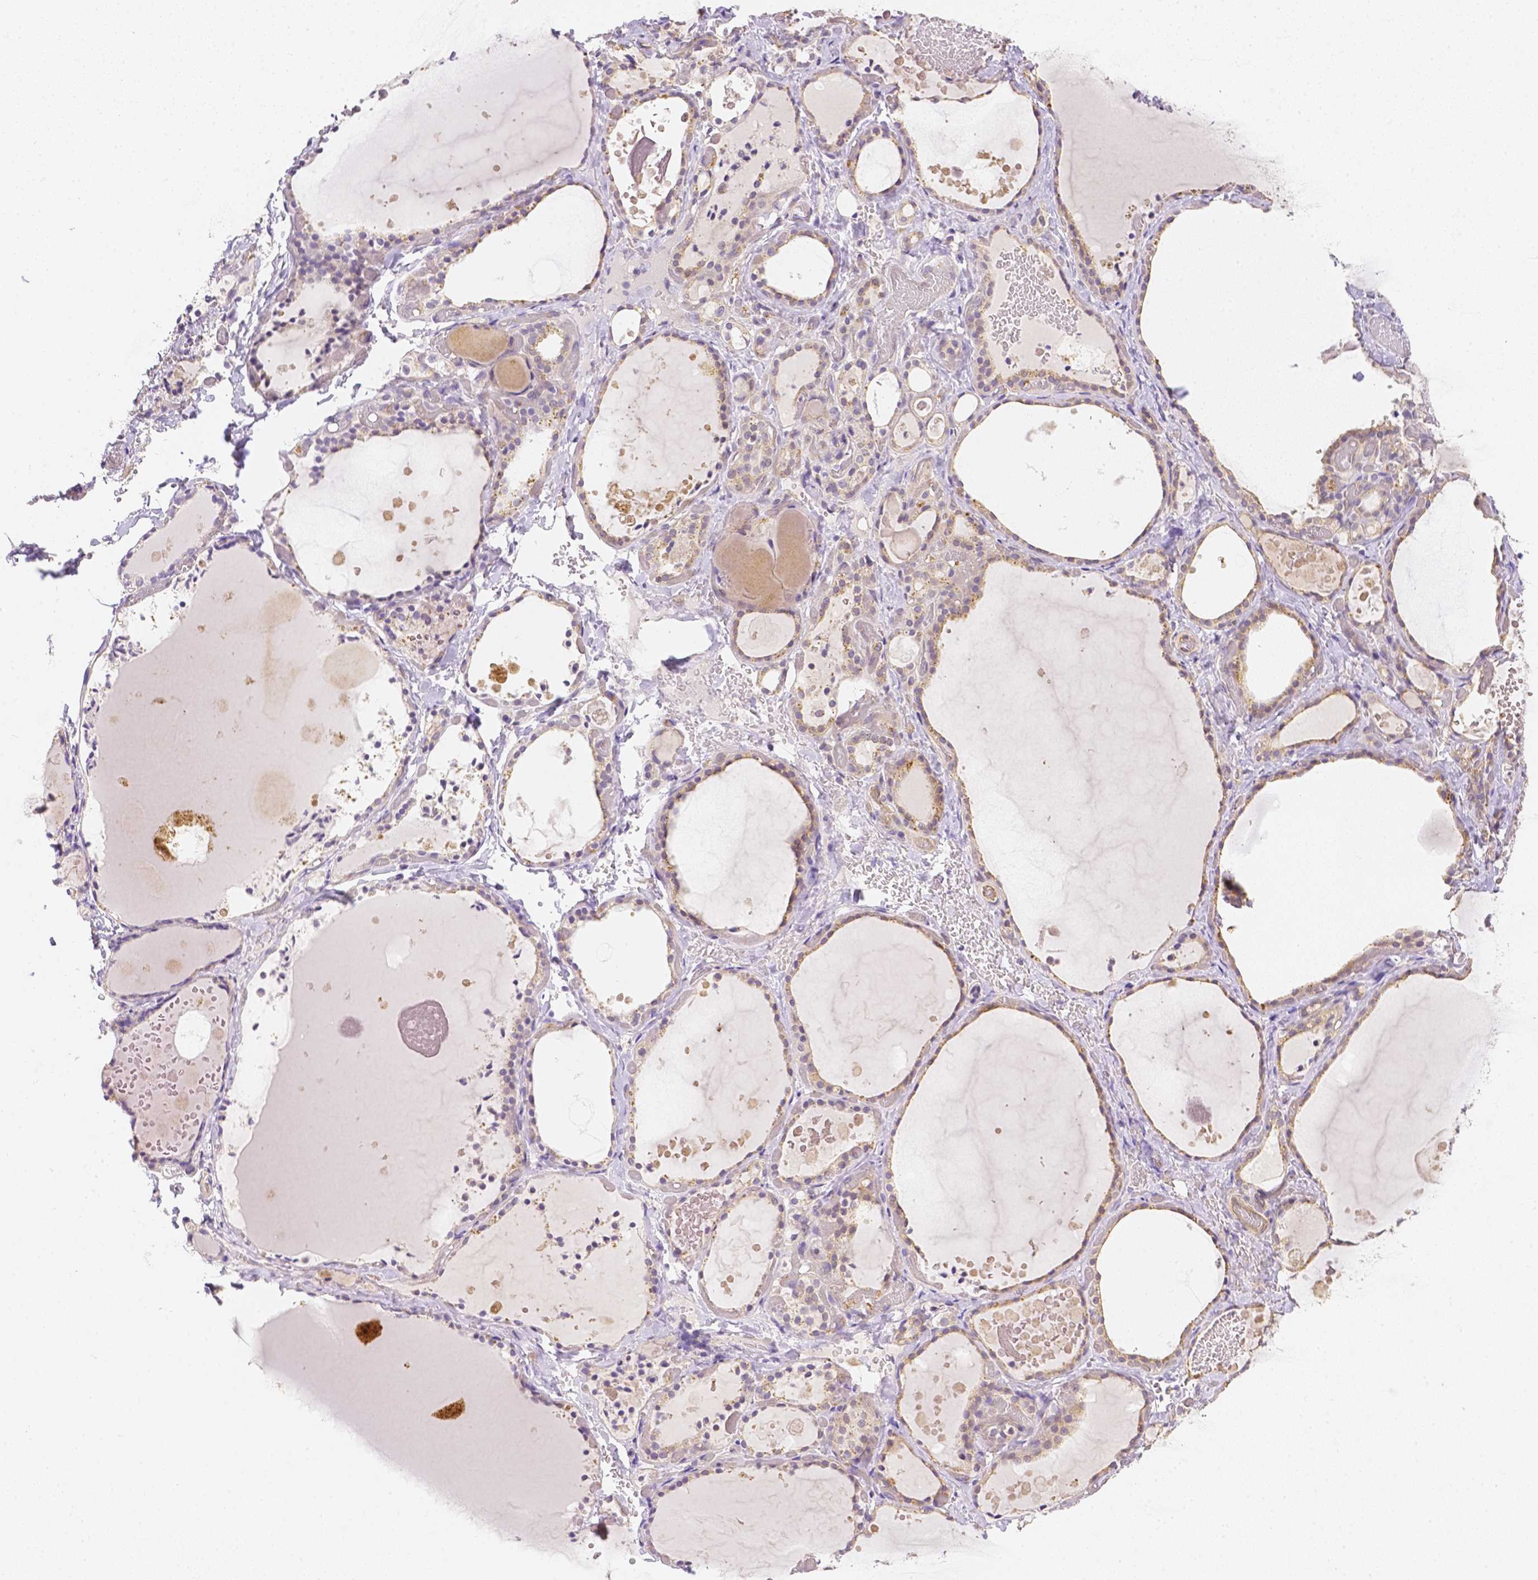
{"staining": {"intensity": "weak", "quantity": "25%-75%", "location": "cytoplasmic/membranous"}, "tissue": "thyroid gland", "cell_type": "Glandular cells", "image_type": "normal", "snomed": [{"axis": "morphology", "description": "Normal tissue, NOS"}, {"axis": "topography", "description": "Thyroid gland"}], "caption": "A low amount of weak cytoplasmic/membranous staining is identified in about 25%-75% of glandular cells in unremarkable thyroid gland.", "gene": "C10orf67", "patient": {"sex": "female", "age": 56}}